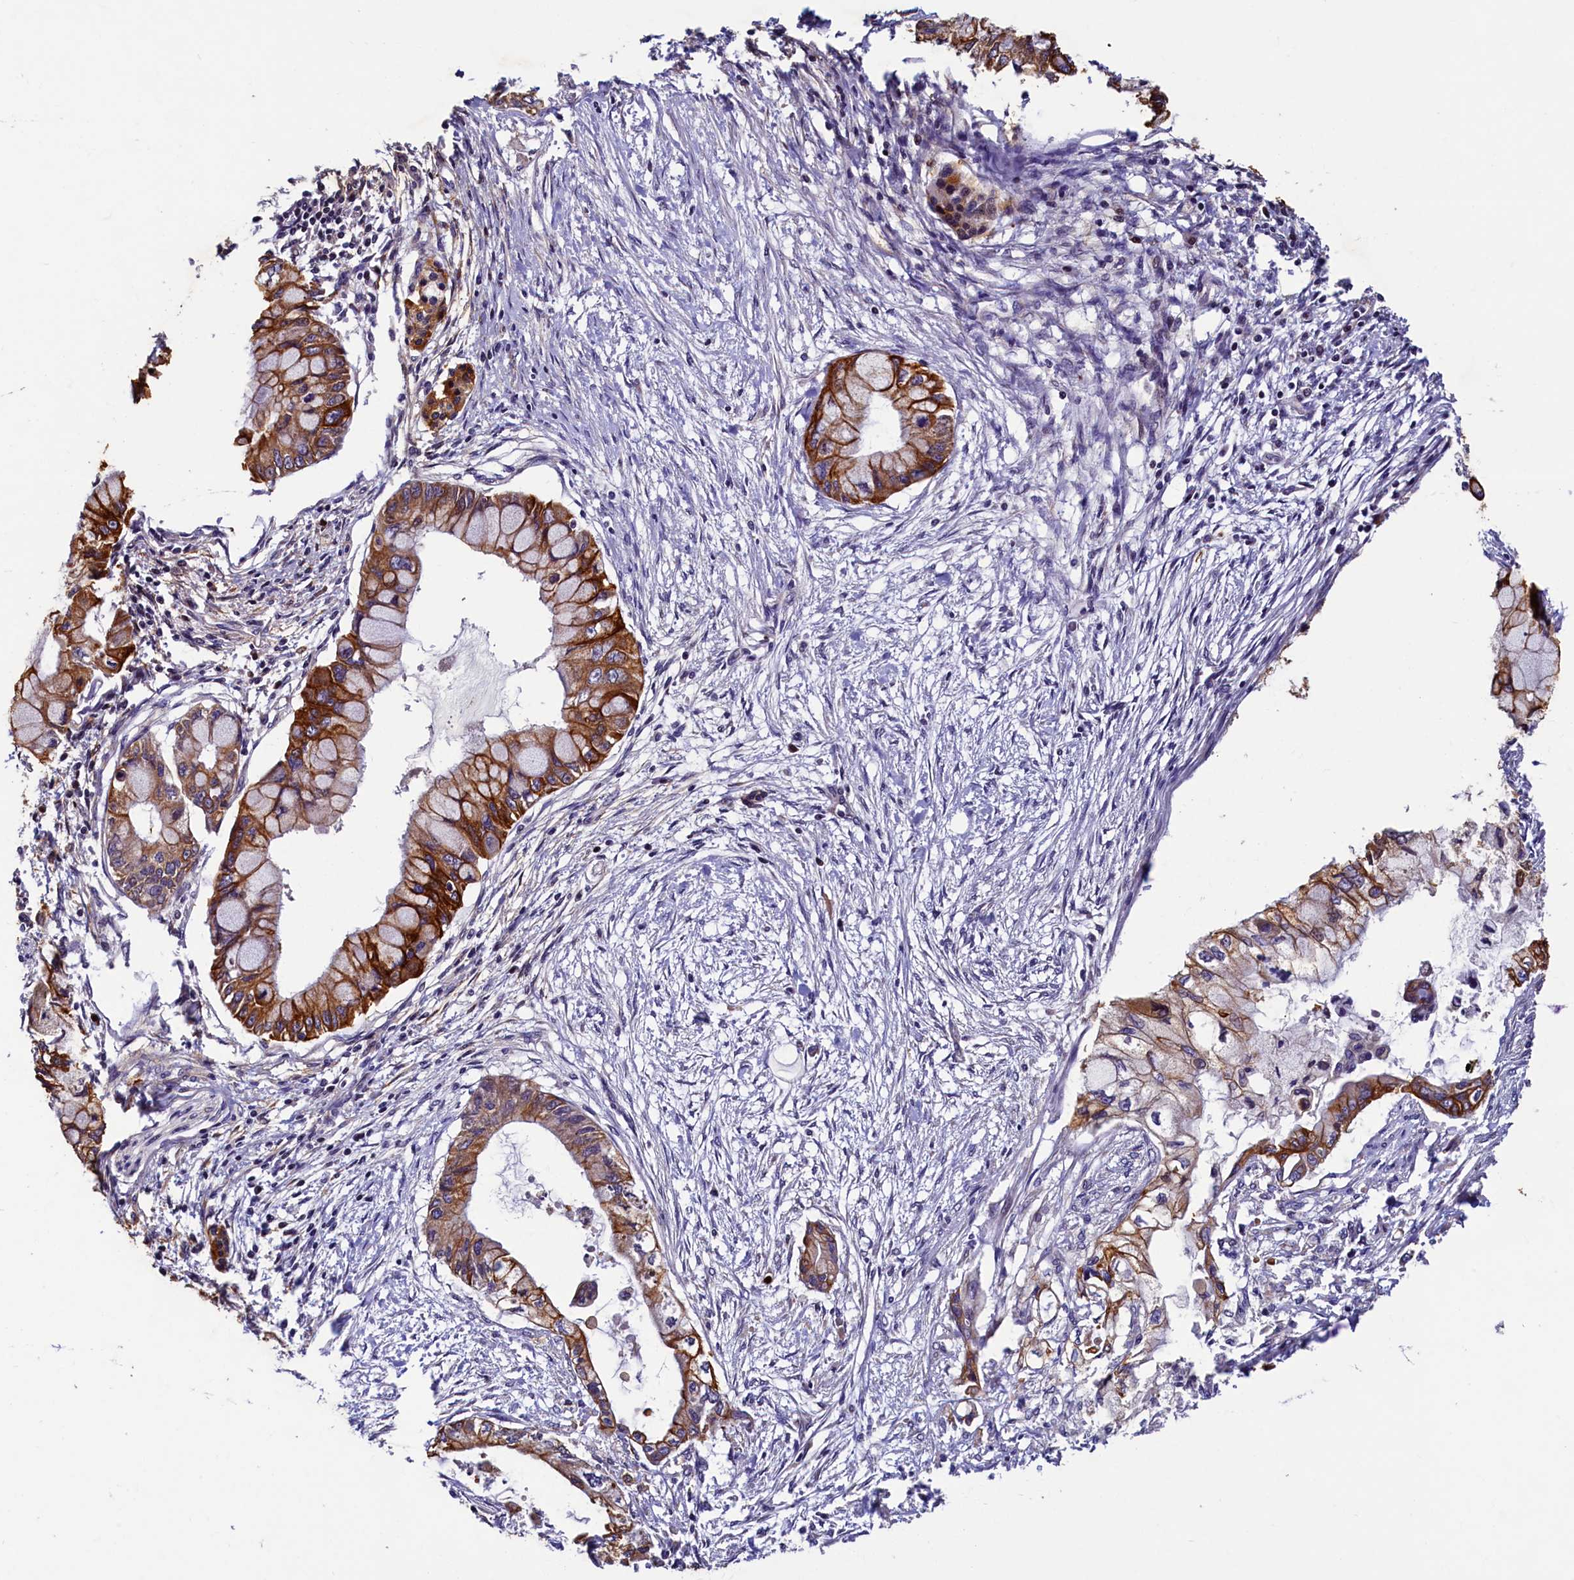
{"staining": {"intensity": "strong", "quantity": ">75%", "location": "cytoplasmic/membranous"}, "tissue": "pancreatic cancer", "cell_type": "Tumor cells", "image_type": "cancer", "snomed": [{"axis": "morphology", "description": "Adenocarcinoma, NOS"}, {"axis": "topography", "description": "Pancreas"}], "caption": "About >75% of tumor cells in pancreatic cancer reveal strong cytoplasmic/membranous protein staining as visualized by brown immunohistochemical staining.", "gene": "NCKAP5L", "patient": {"sex": "male", "age": 48}}